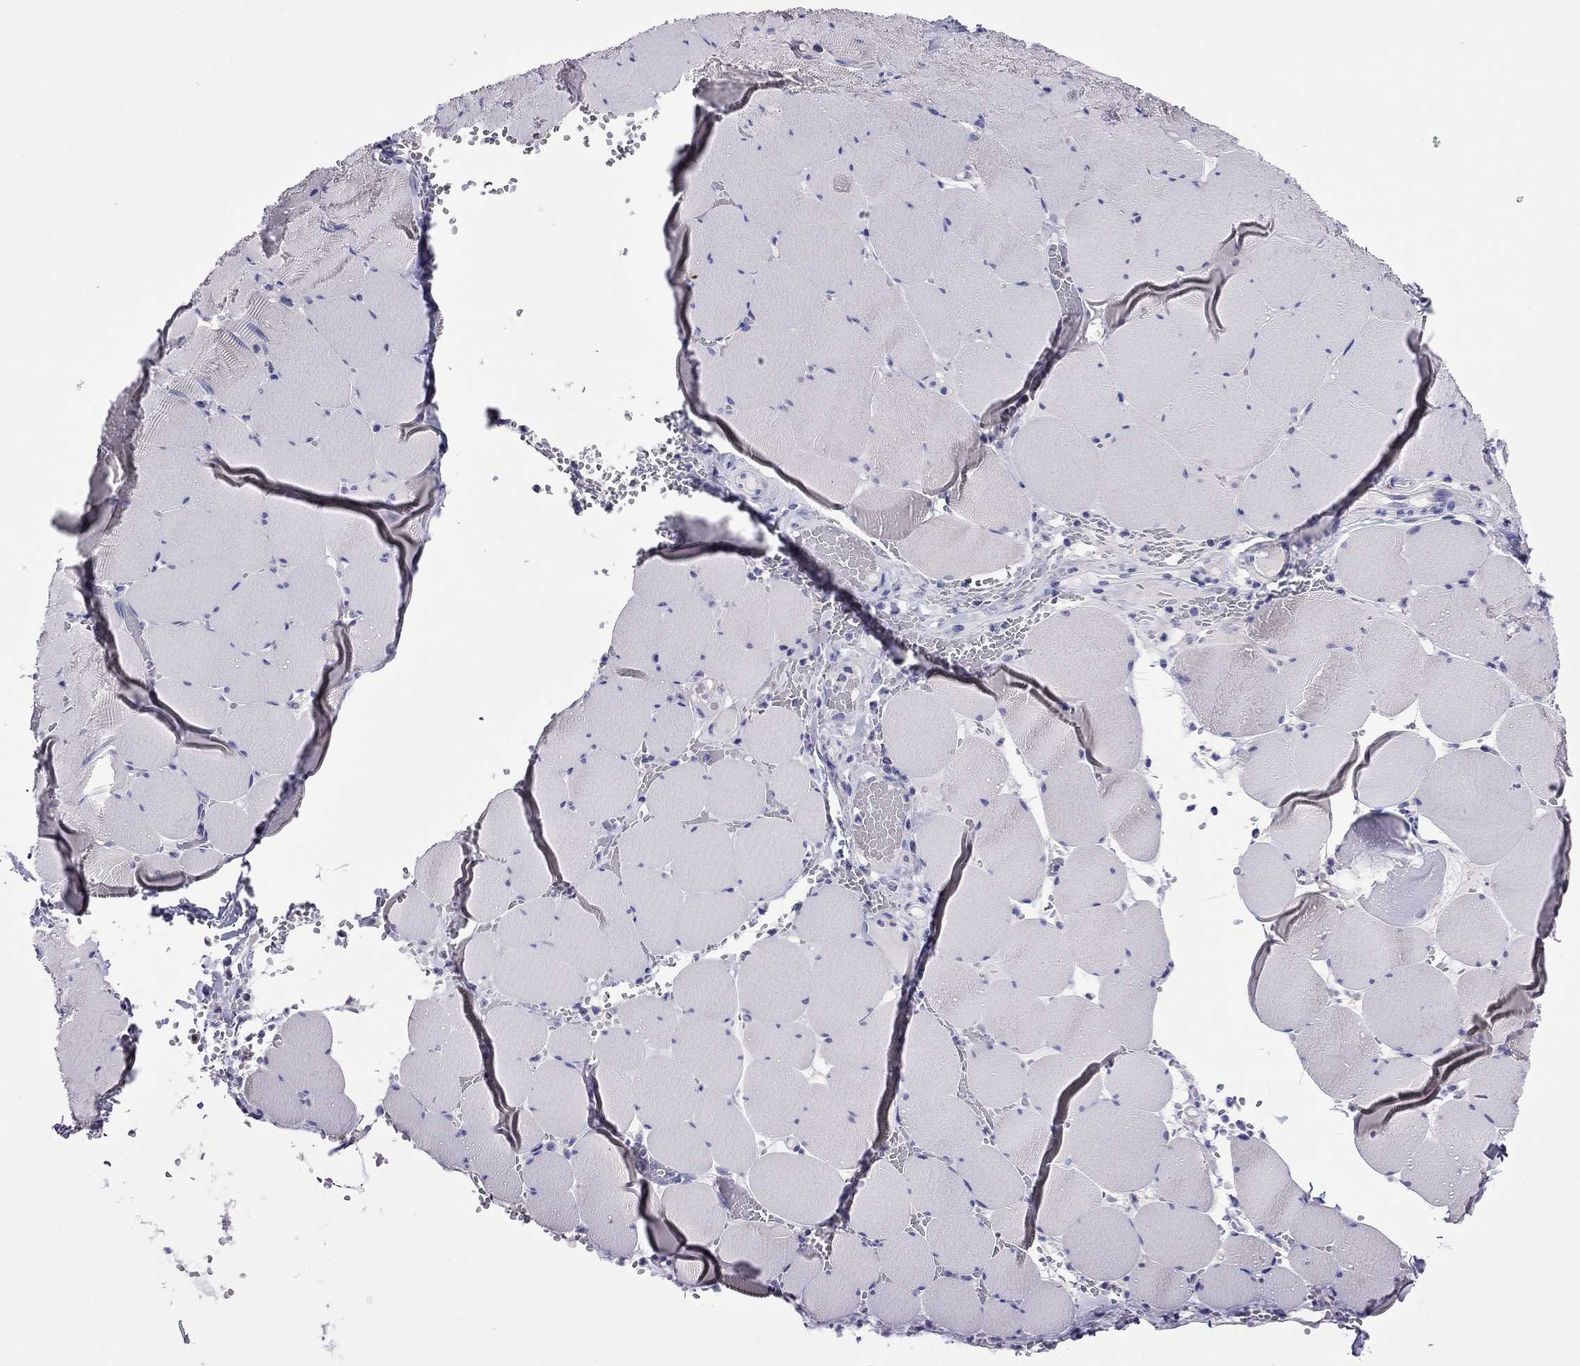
{"staining": {"intensity": "negative", "quantity": "none", "location": "none"}, "tissue": "skeletal muscle", "cell_type": "Myocytes", "image_type": "normal", "snomed": [{"axis": "morphology", "description": "Normal tissue, NOS"}, {"axis": "morphology", "description": "Malignant melanoma, Metastatic site"}, {"axis": "topography", "description": "Skeletal muscle"}], "caption": "Histopathology image shows no protein positivity in myocytes of unremarkable skeletal muscle. (Brightfield microscopy of DAB immunohistochemistry at high magnification).", "gene": "SCG2", "patient": {"sex": "male", "age": 50}}